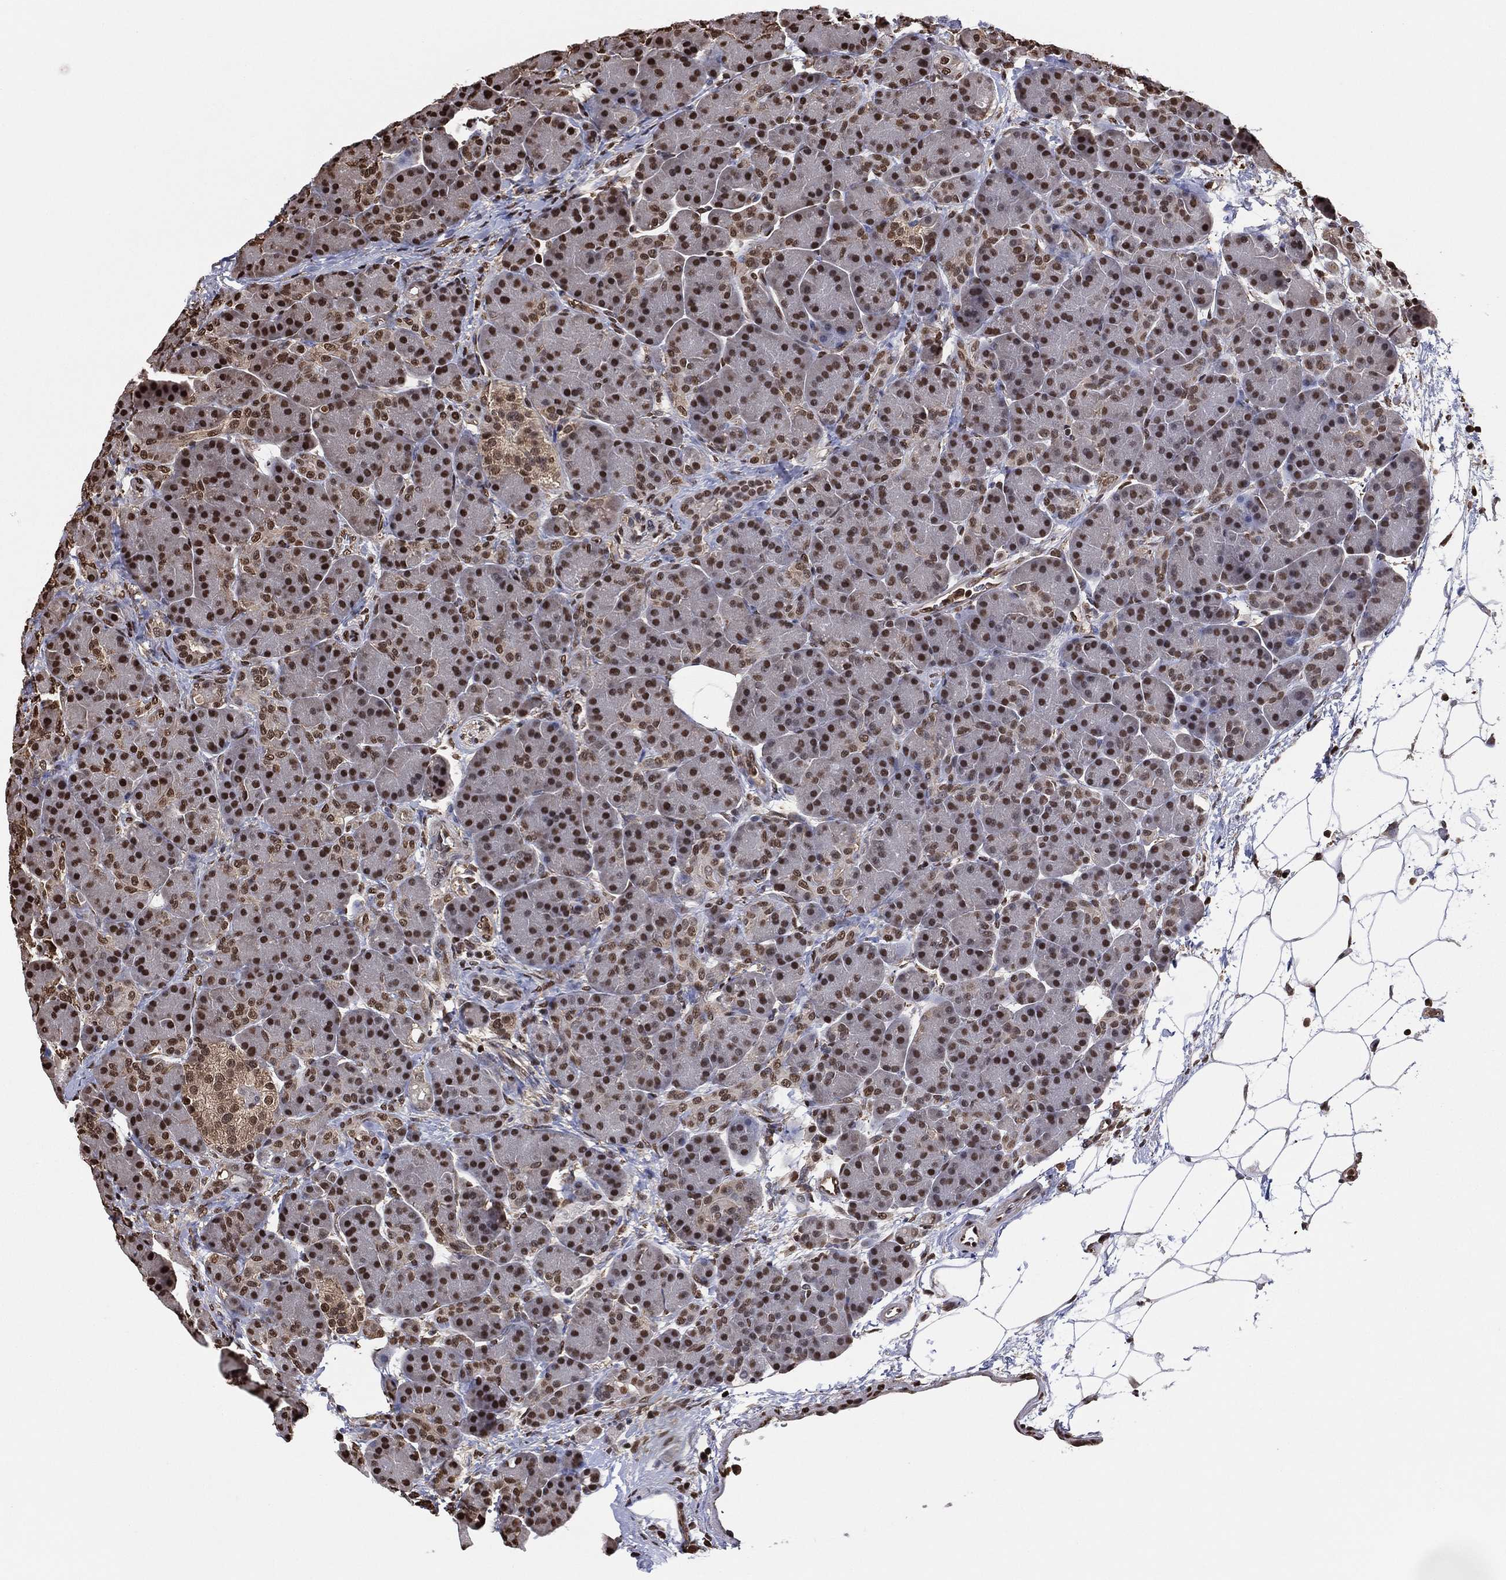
{"staining": {"intensity": "strong", "quantity": "25%-75%", "location": "nuclear"}, "tissue": "pancreas", "cell_type": "Exocrine glandular cells", "image_type": "normal", "snomed": [{"axis": "morphology", "description": "Normal tissue, NOS"}, {"axis": "topography", "description": "Pancreas"}], "caption": "IHC of benign human pancreas displays high levels of strong nuclear positivity in about 25%-75% of exocrine glandular cells. The staining was performed using DAB (3,3'-diaminobenzidine) to visualize the protein expression in brown, while the nuclei were stained in blue with hematoxylin (Magnification: 20x).", "gene": "GAPDH", "patient": {"sex": "female", "age": 63}}